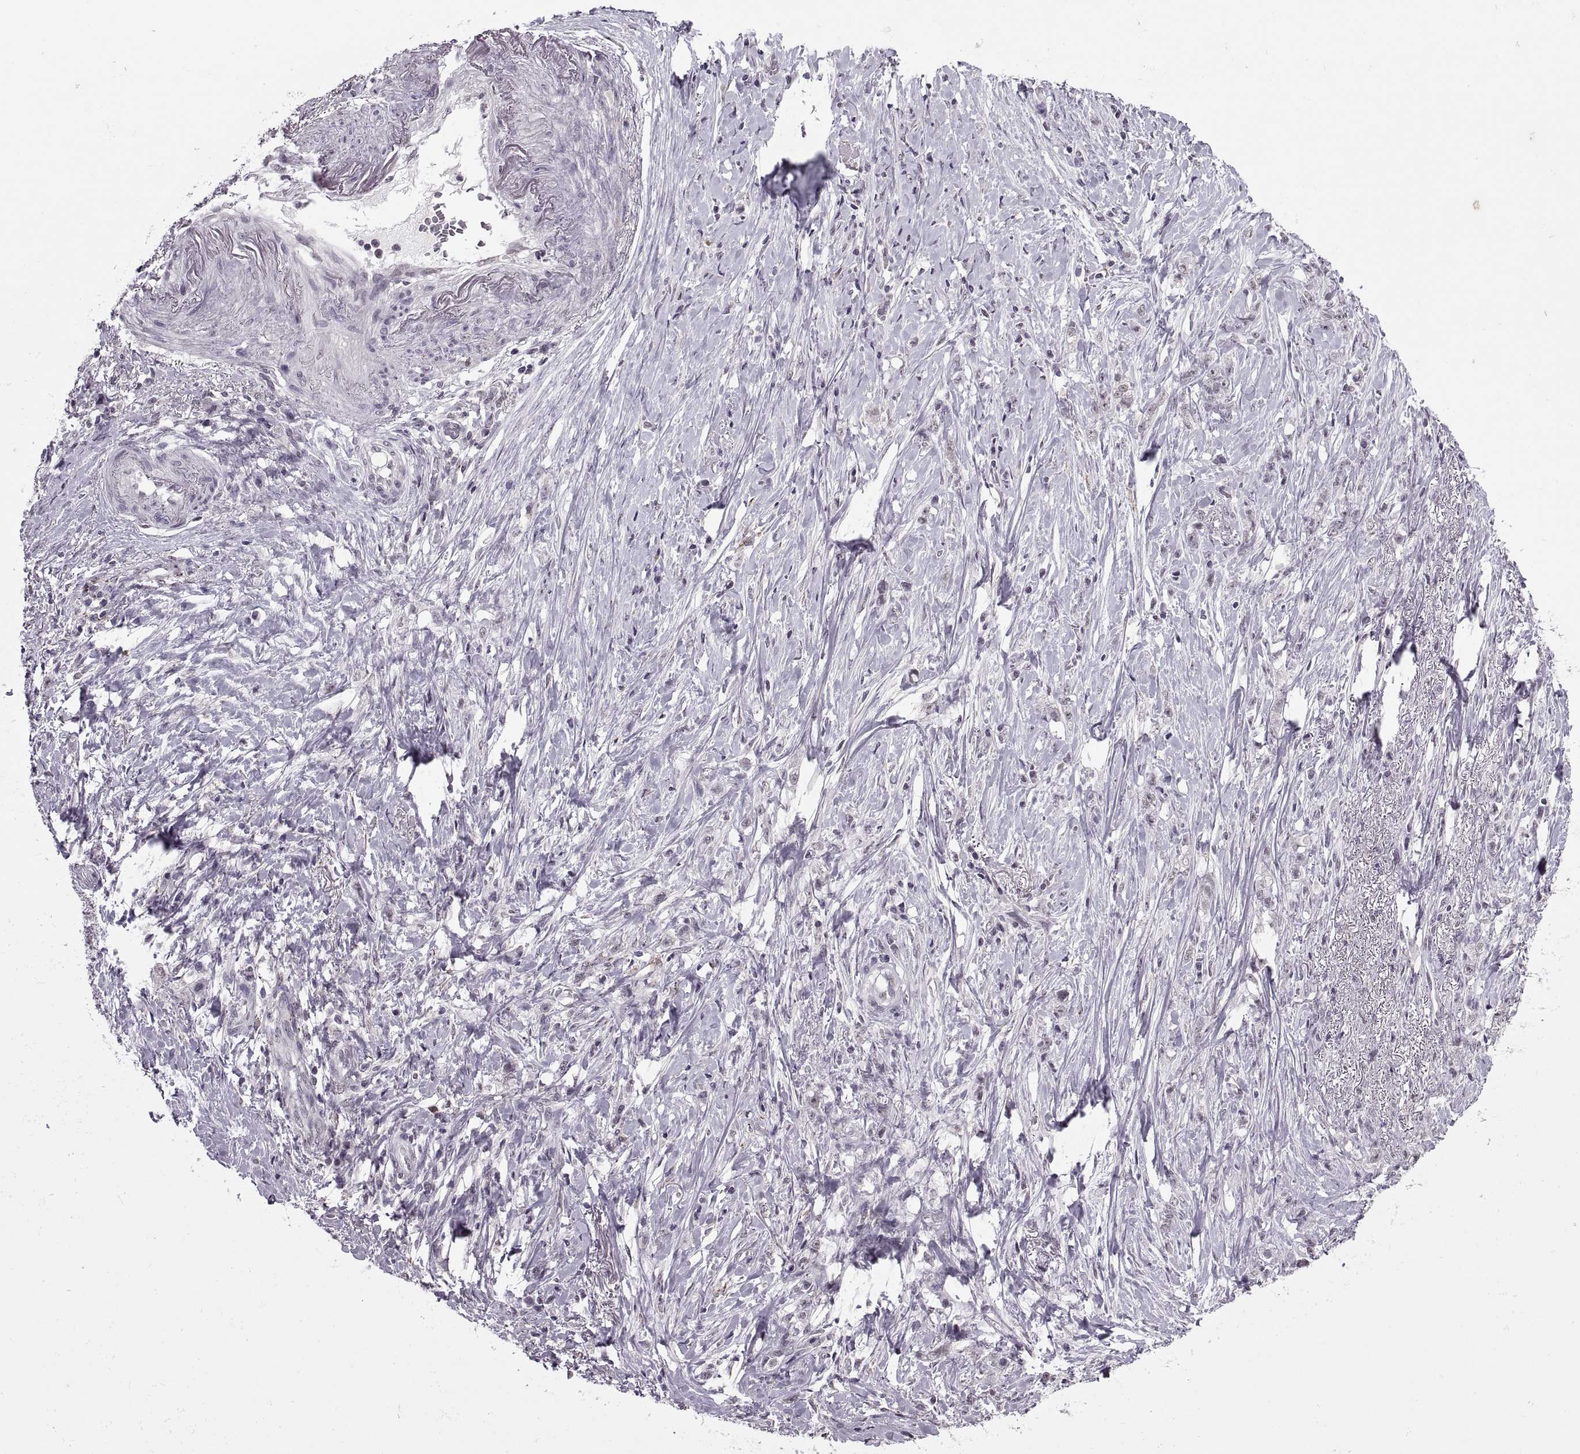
{"staining": {"intensity": "negative", "quantity": "none", "location": "none"}, "tissue": "stomach cancer", "cell_type": "Tumor cells", "image_type": "cancer", "snomed": [{"axis": "morphology", "description": "Adenocarcinoma, NOS"}, {"axis": "topography", "description": "Stomach, lower"}], "caption": "This is an immunohistochemistry micrograph of human stomach cancer (adenocarcinoma). There is no expression in tumor cells.", "gene": "OTP", "patient": {"sex": "male", "age": 88}}